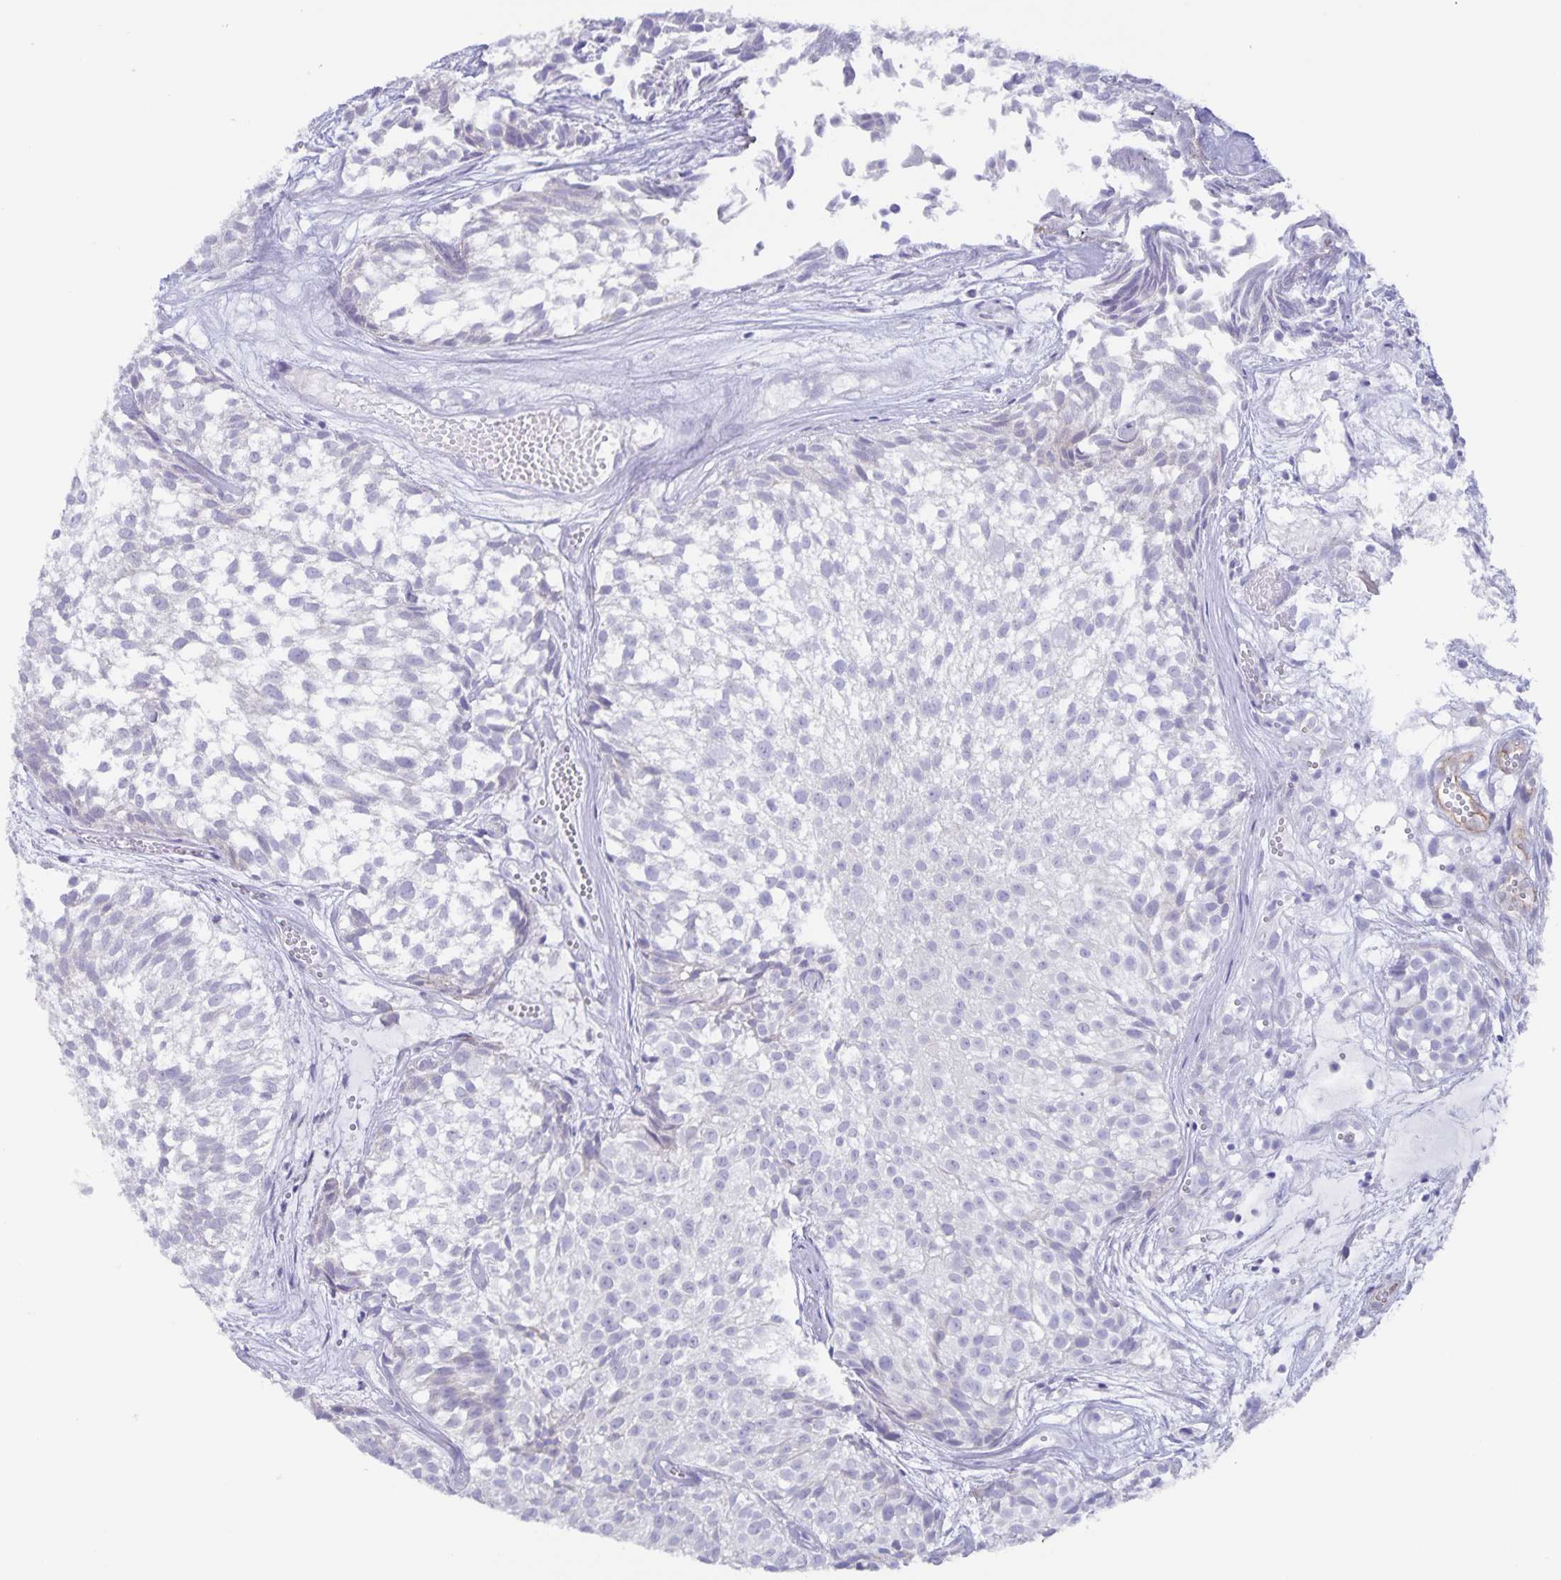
{"staining": {"intensity": "negative", "quantity": "none", "location": "none"}, "tissue": "urothelial cancer", "cell_type": "Tumor cells", "image_type": "cancer", "snomed": [{"axis": "morphology", "description": "Urothelial carcinoma, Low grade"}, {"axis": "topography", "description": "Urinary bladder"}], "caption": "There is no significant positivity in tumor cells of urothelial cancer.", "gene": "AQP4", "patient": {"sex": "male", "age": 70}}